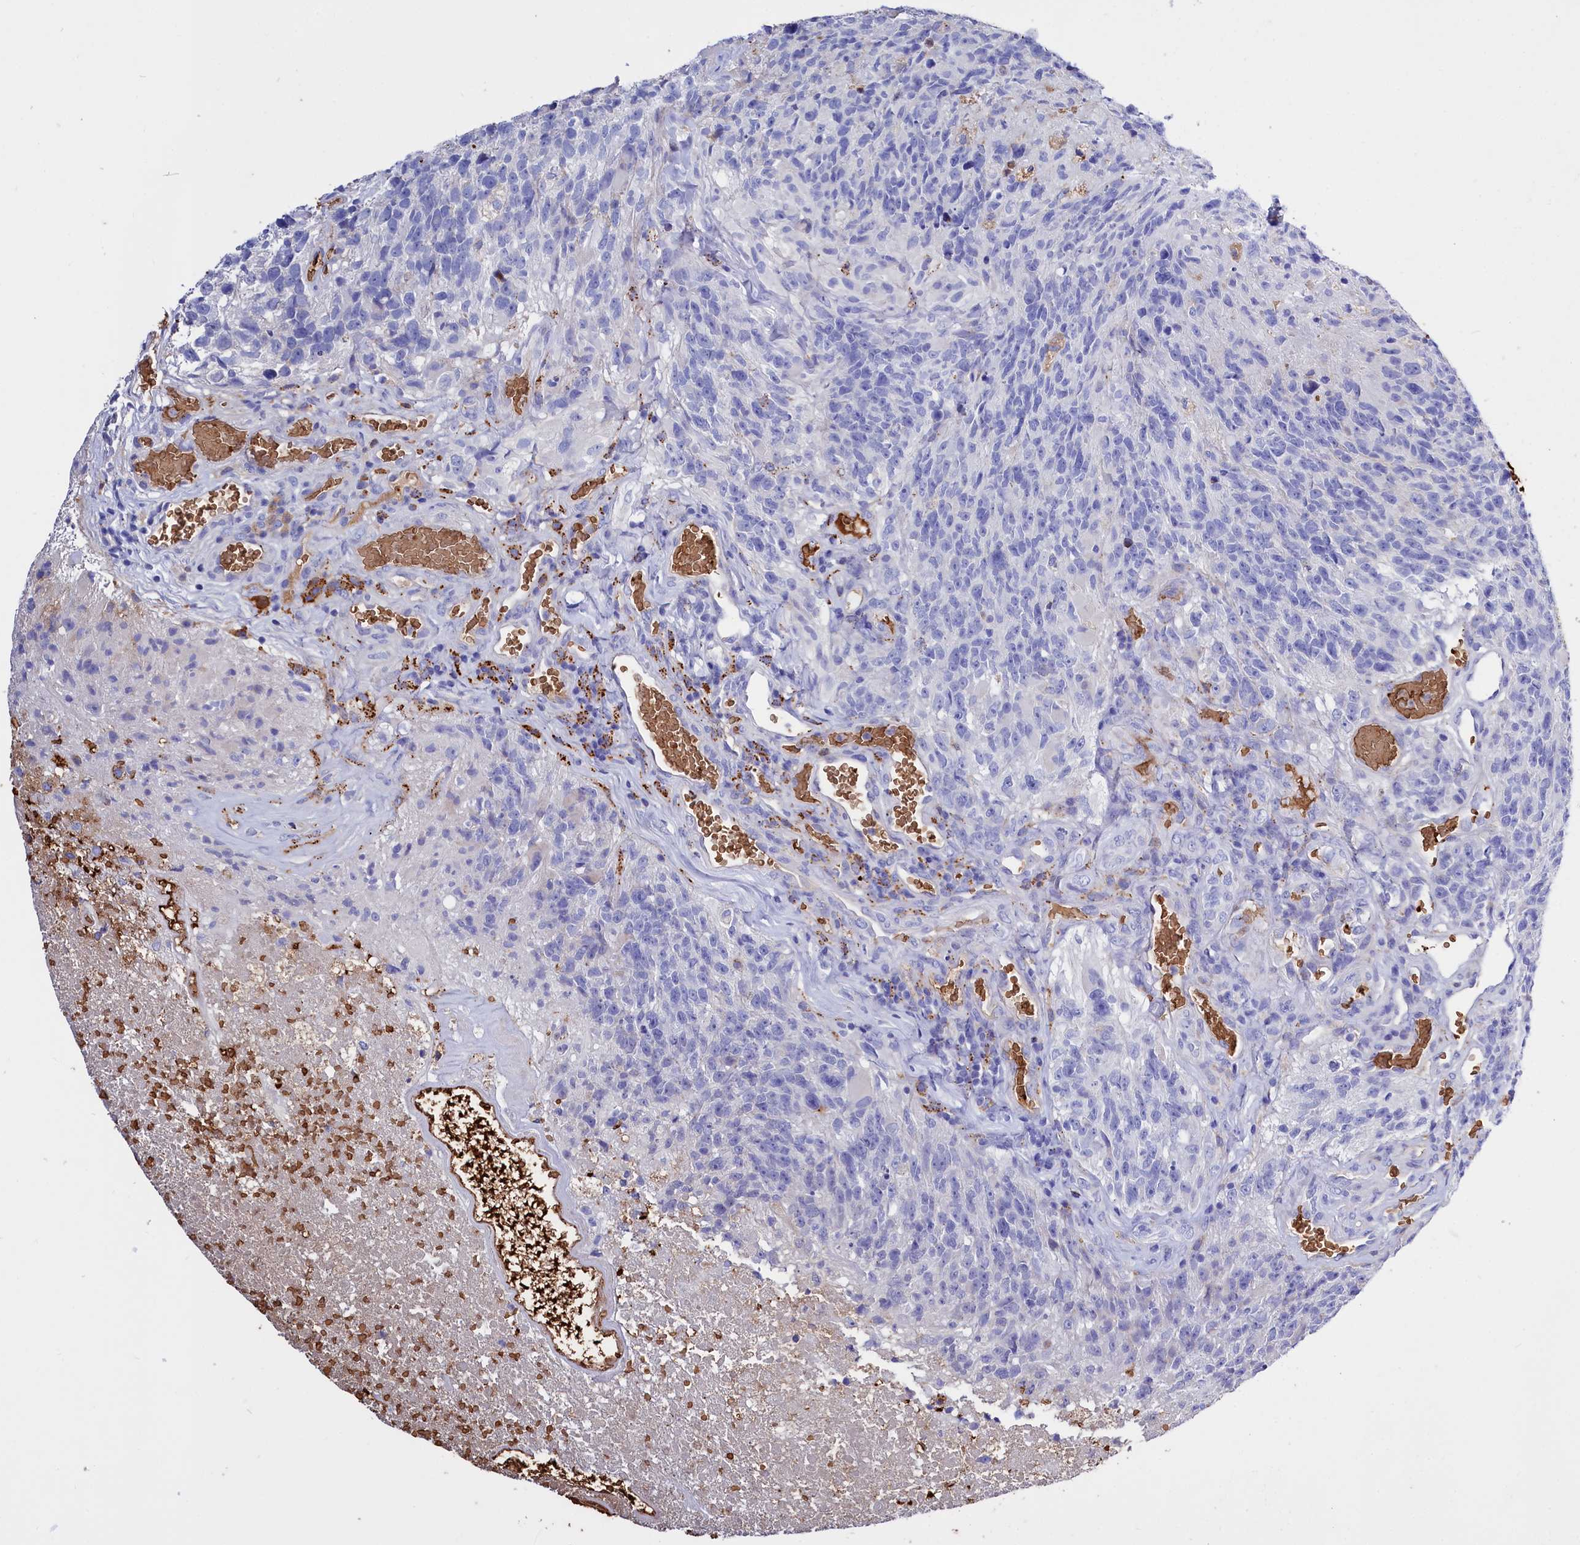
{"staining": {"intensity": "negative", "quantity": "none", "location": "none"}, "tissue": "glioma", "cell_type": "Tumor cells", "image_type": "cancer", "snomed": [{"axis": "morphology", "description": "Glioma, malignant, High grade"}, {"axis": "topography", "description": "Brain"}], "caption": "DAB immunohistochemical staining of malignant glioma (high-grade) shows no significant positivity in tumor cells.", "gene": "RPUSD3", "patient": {"sex": "male", "age": 76}}